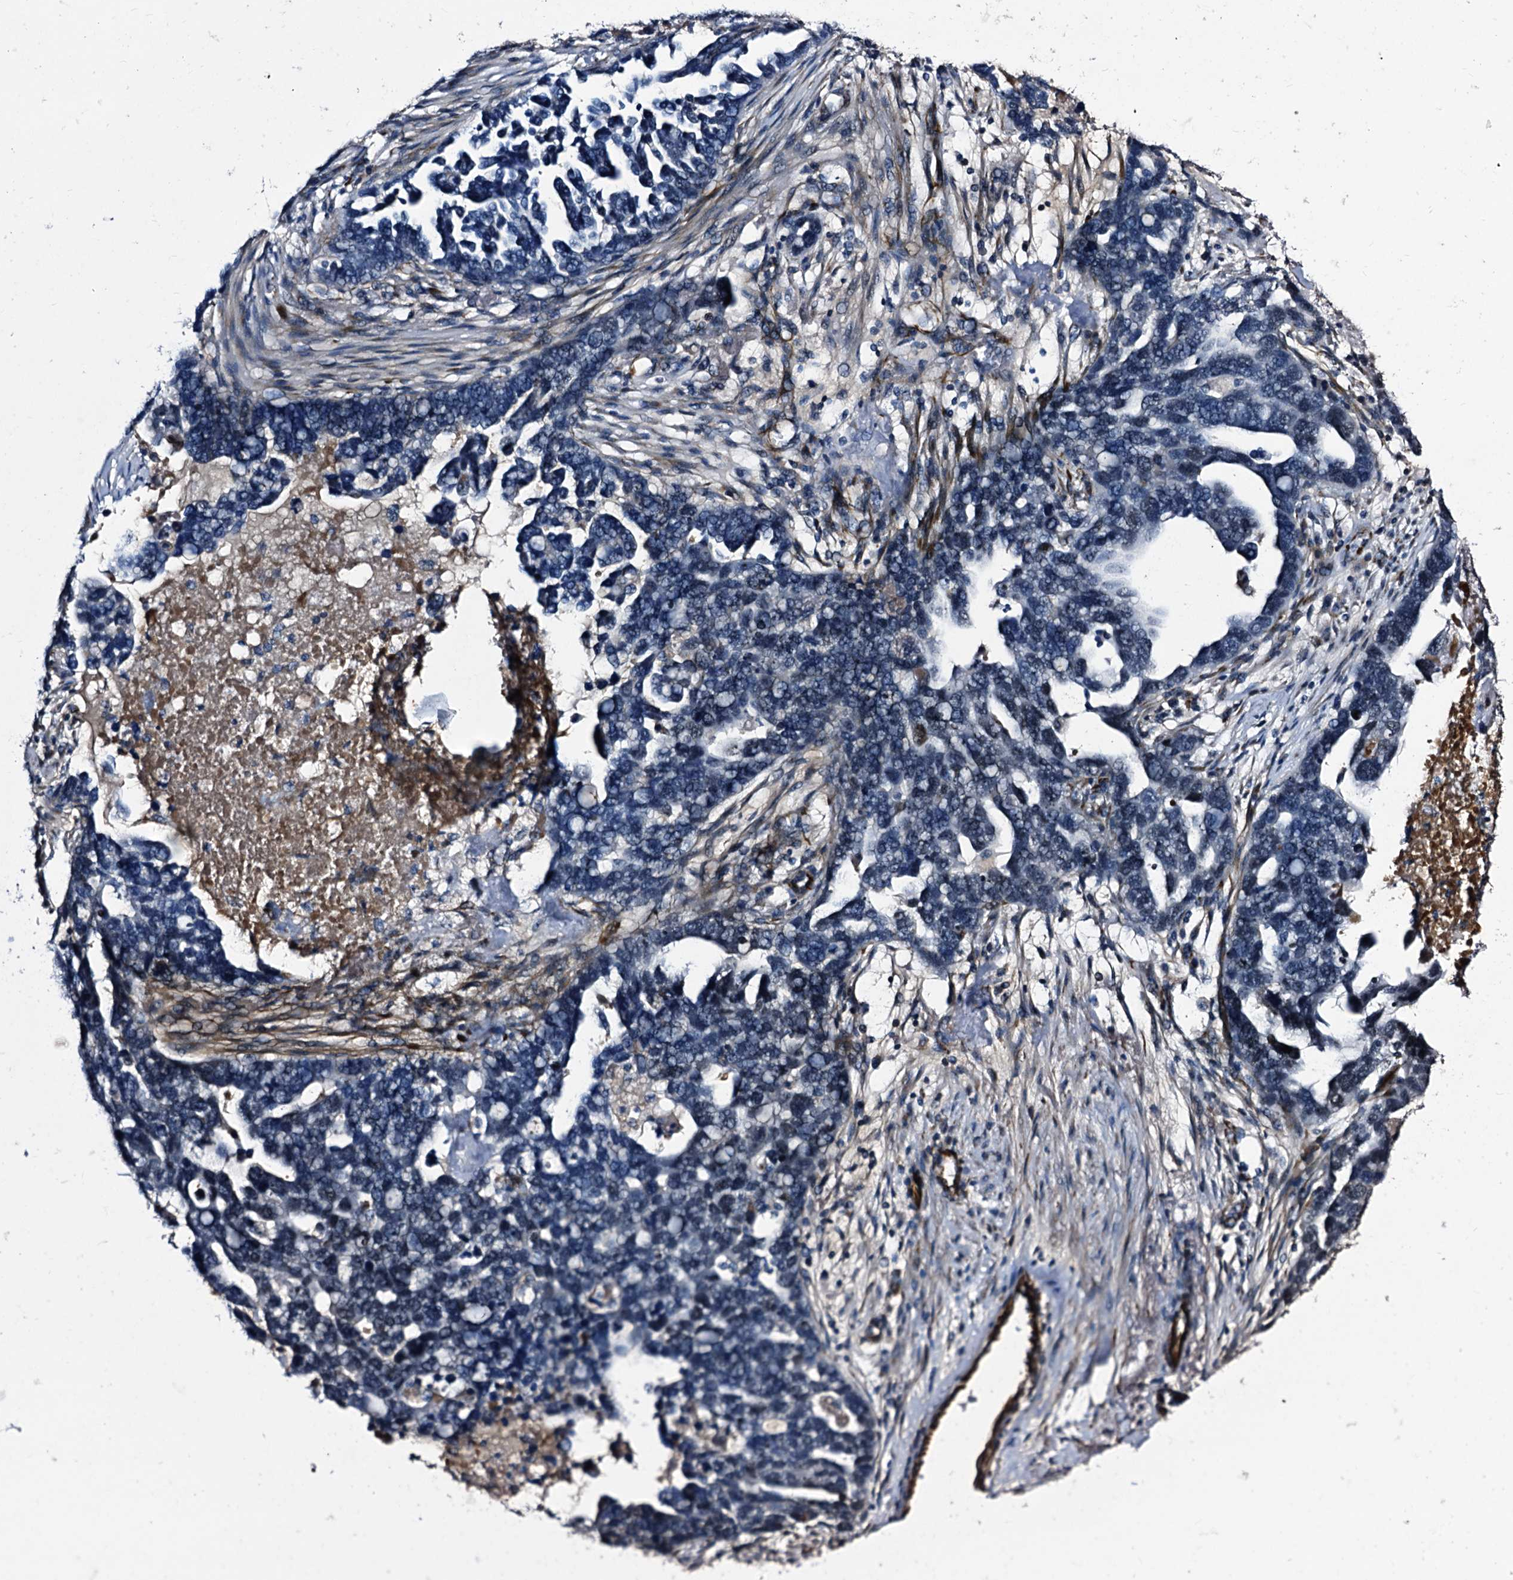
{"staining": {"intensity": "negative", "quantity": "none", "location": "none"}, "tissue": "ovarian cancer", "cell_type": "Tumor cells", "image_type": "cancer", "snomed": [{"axis": "morphology", "description": "Cystadenocarcinoma, serous, NOS"}, {"axis": "topography", "description": "Ovary"}], "caption": "Tumor cells show no significant protein staining in serous cystadenocarcinoma (ovarian).", "gene": "EMG1", "patient": {"sex": "female", "age": 54}}